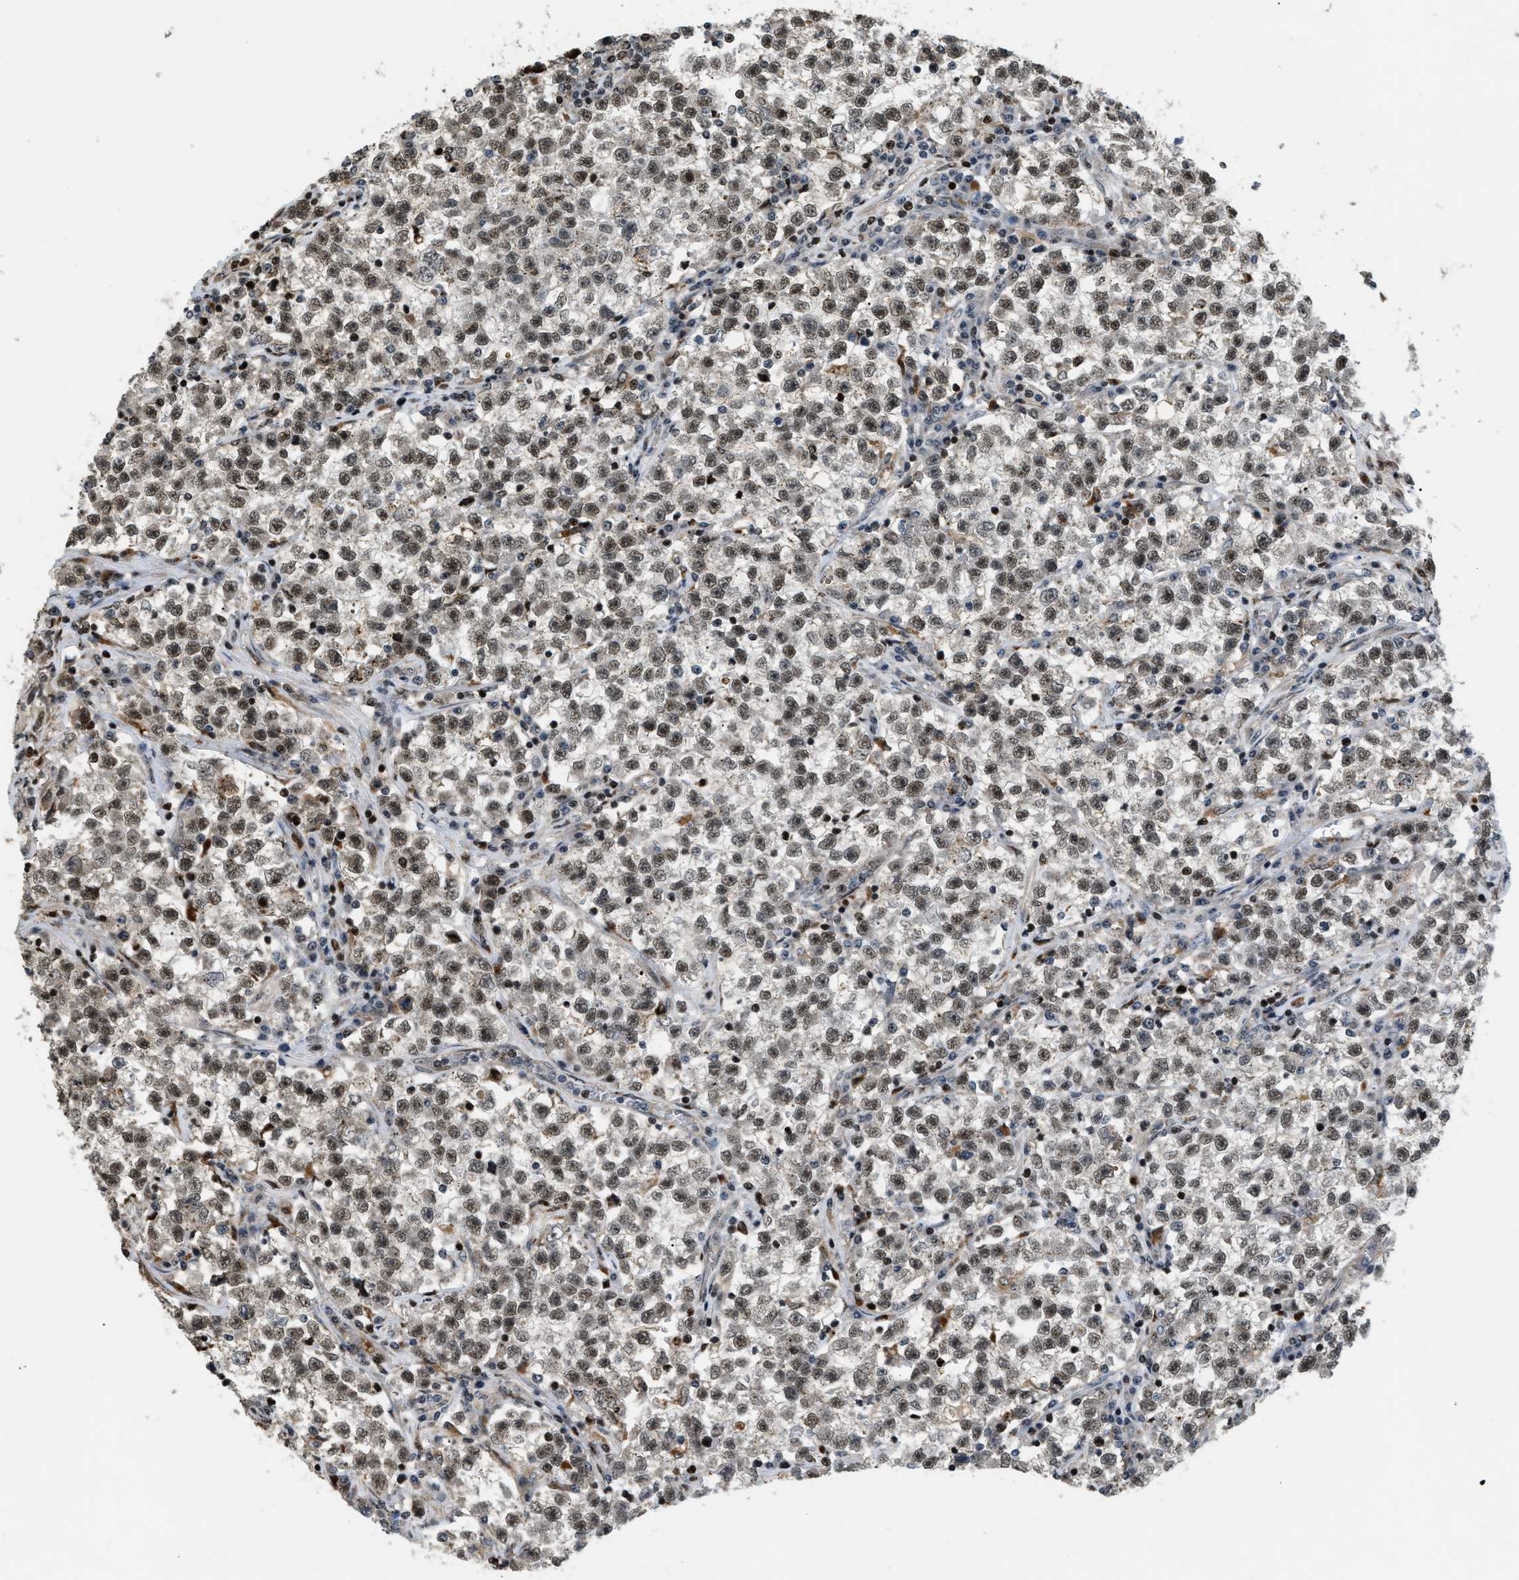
{"staining": {"intensity": "moderate", "quantity": ">75%", "location": "nuclear"}, "tissue": "testis cancer", "cell_type": "Tumor cells", "image_type": "cancer", "snomed": [{"axis": "morphology", "description": "Seminoma, NOS"}, {"axis": "topography", "description": "Testis"}], "caption": "A histopathology image of testis cancer stained for a protein reveals moderate nuclear brown staining in tumor cells. (Stains: DAB in brown, nuclei in blue, Microscopy: brightfield microscopy at high magnification).", "gene": "LTA4H", "patient": {"sex": "male", "age": 22}}